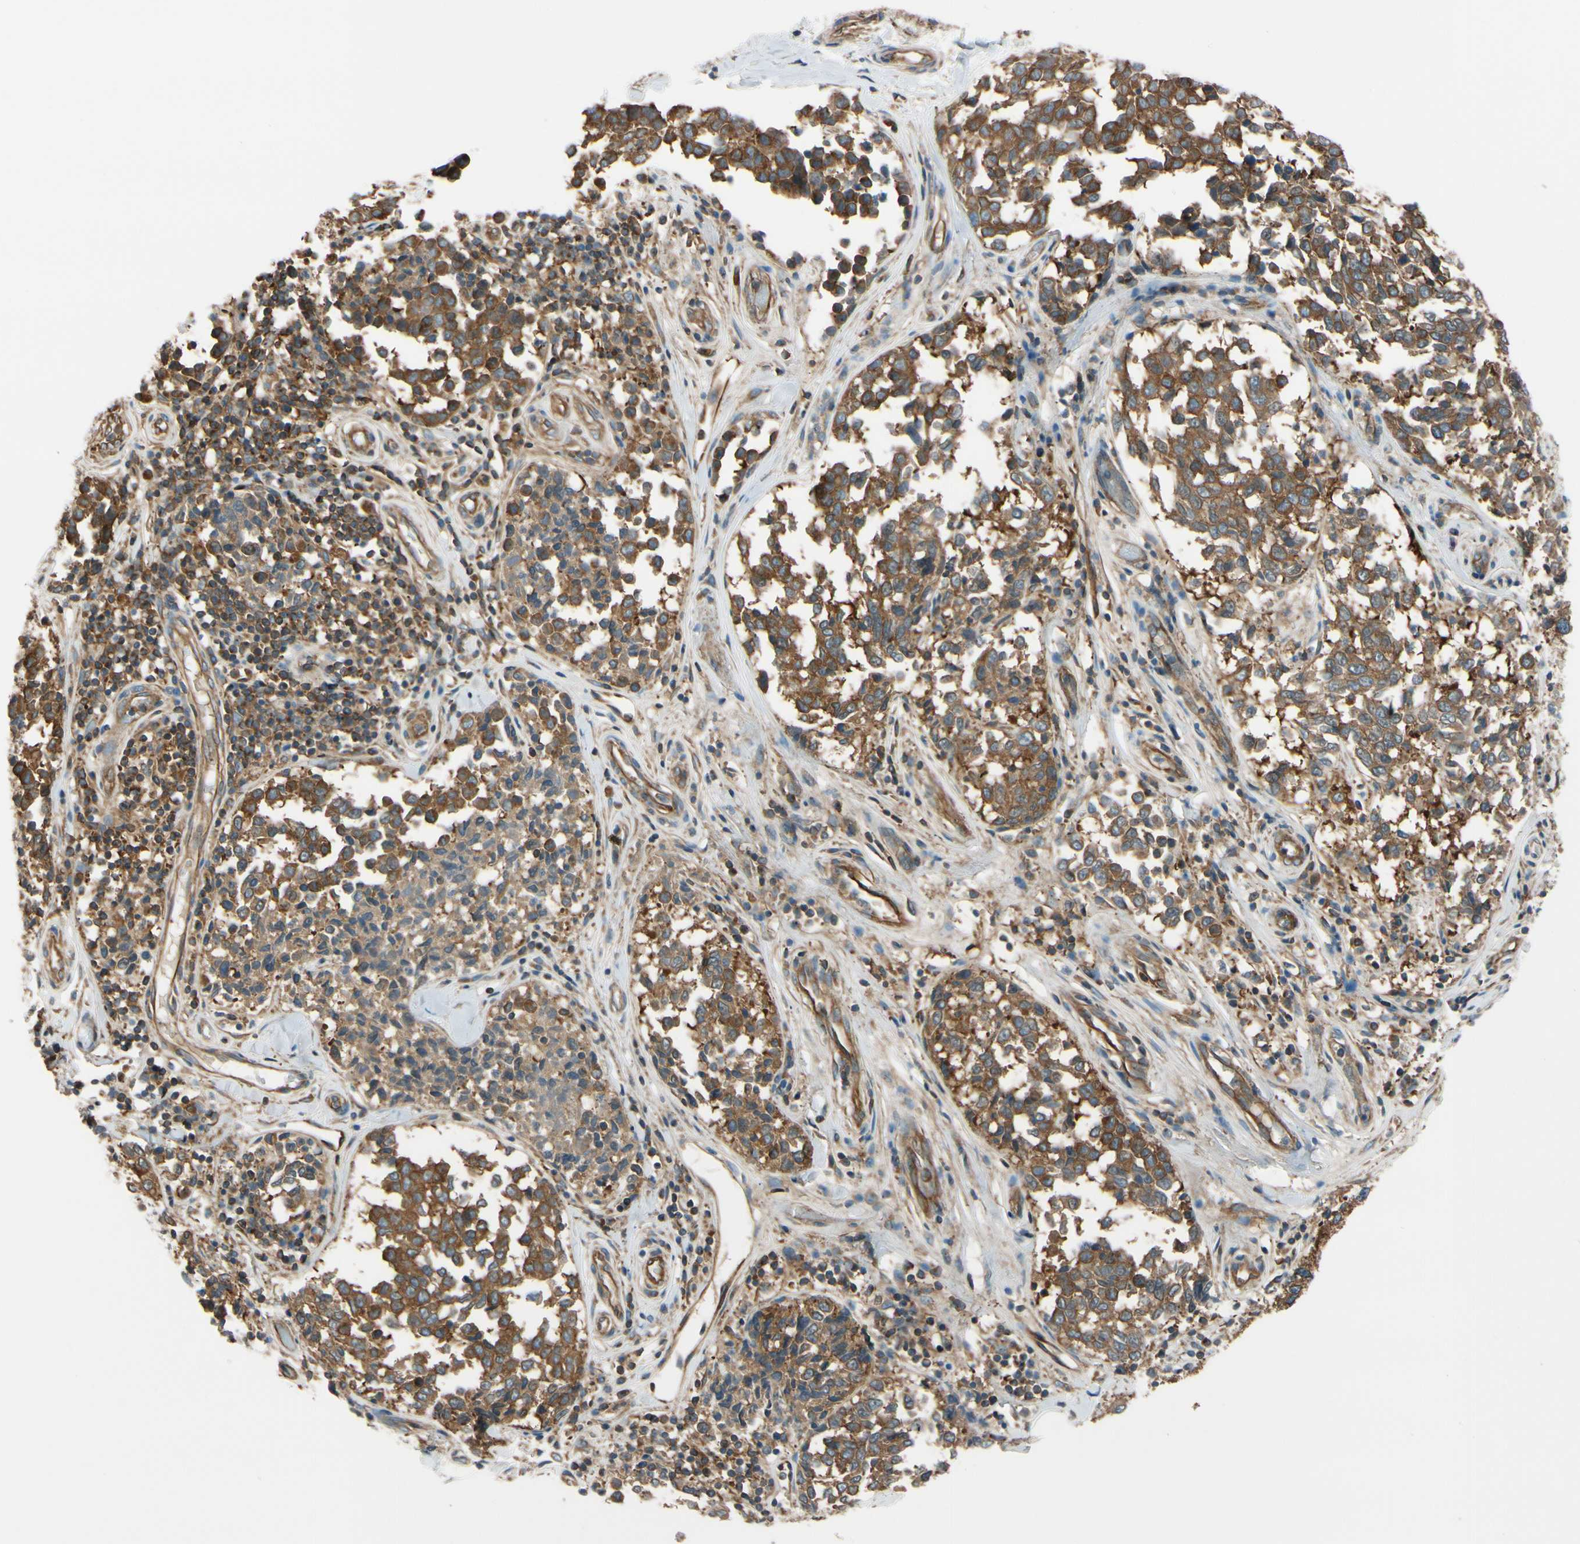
{"staining": {"intensity": "moderate", "quantity": "25%-75%", "location": "cytoplasmic/membranous"}, "tissue": "melanoma", "cell_type": "Tumor cells", "image_type": "cancer", "snomed": [{"axis": "morphology", "description": "Malignant melanoma, NOS"}, {"axis": "topography", "description": "Skin"}], "caption": "Moderate cytoplasmic/membranous expression for a protein is present in about 25%-75% of tumor cells of malignant melanoma using immunohistochemistry (IHC).", "gene": "EPS15", "patient": {"sex": "female", "age": 64}}